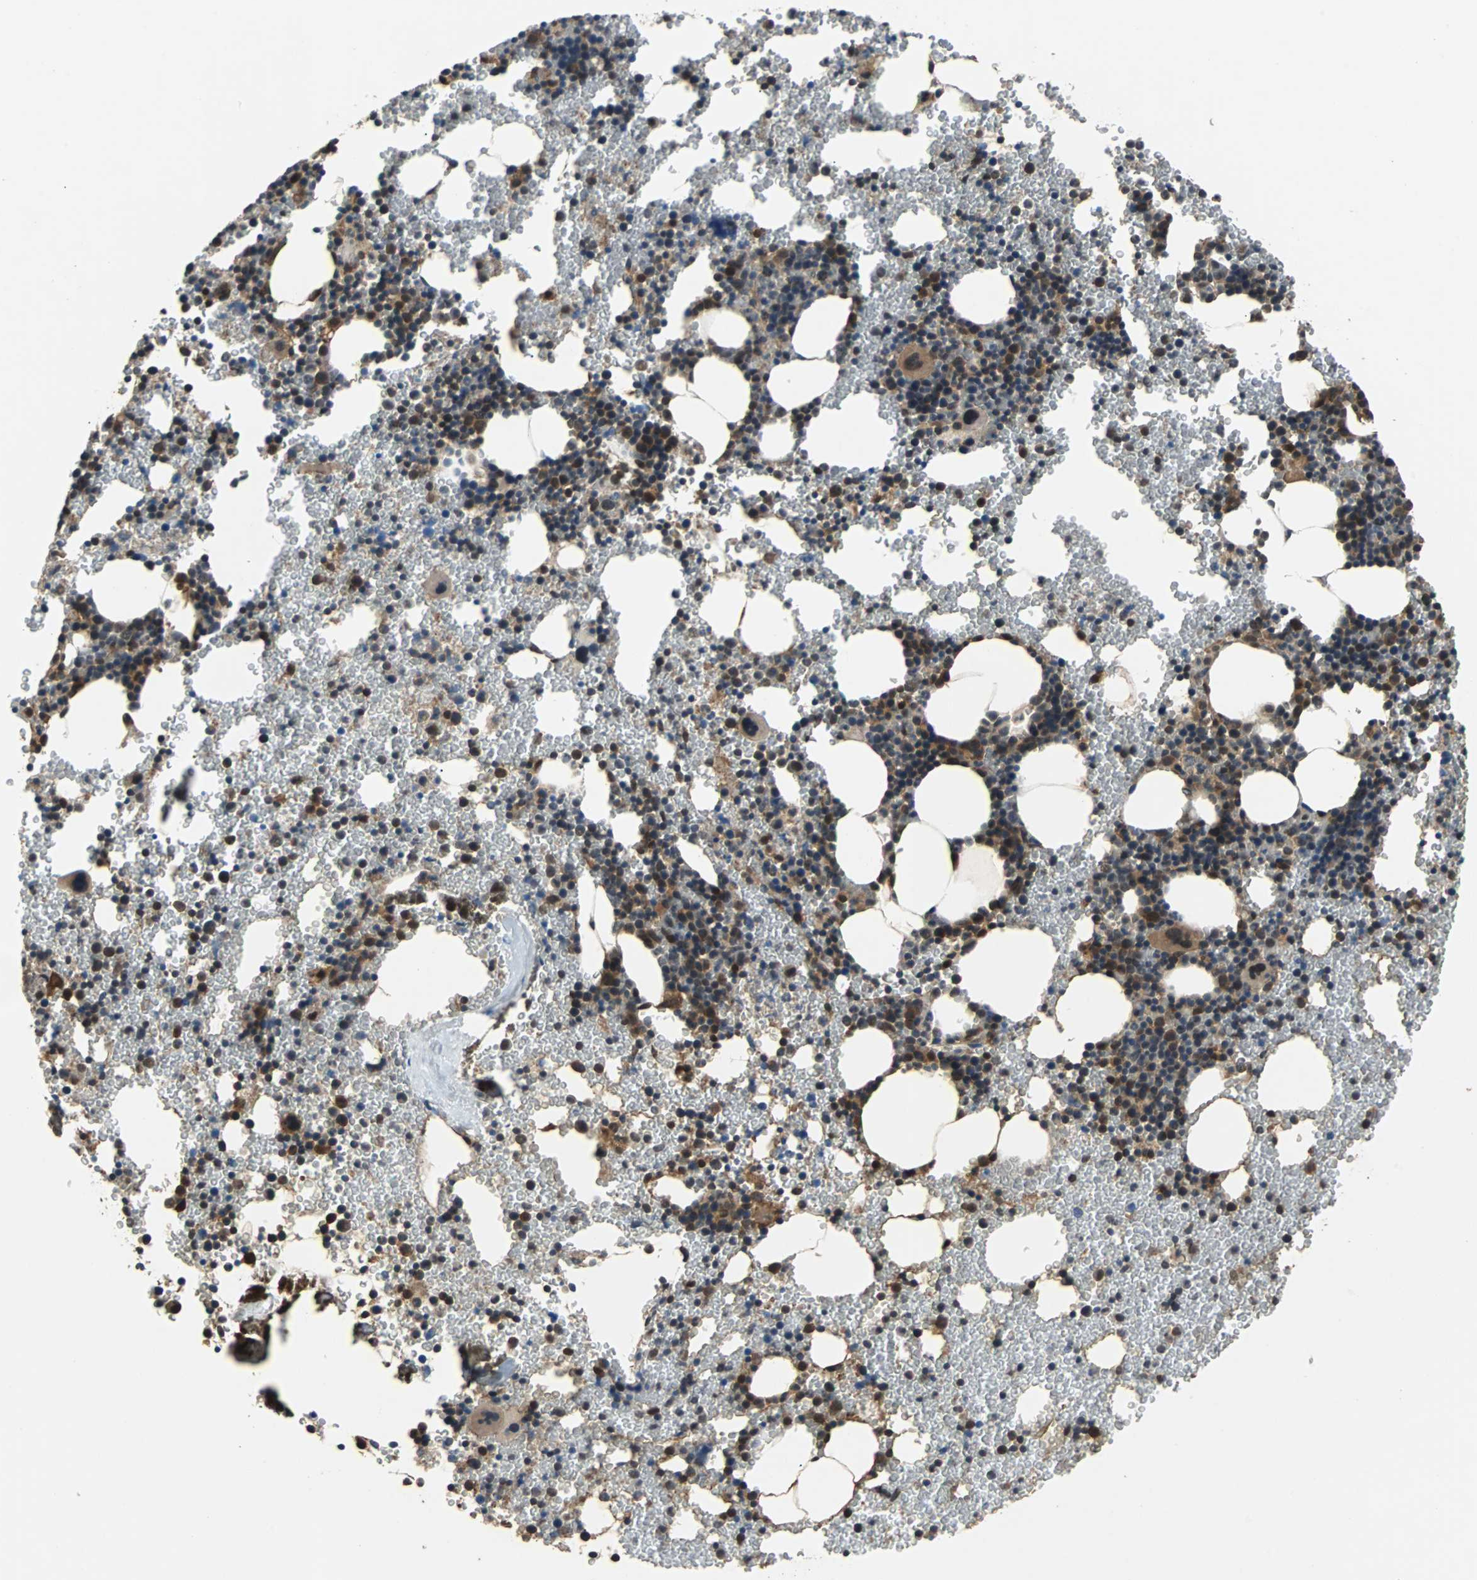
{"staining": {"intensity": "strong", "quantity": "25%-75%", "location": "nuclear"}, "tissue": "bone marrow", "cell_type": "Hematopoietic cells", "image_type": "normal", "snomed": [{"axis": "morphology", "description": "Normal tissue, NOS"}, {"axis": "morphology", "description": "Inflammation, NOS"}, {"axis": "topography", "description": "Bone marrow"}], "caption": "Hematopoietic cells exhibit high levels of strong nuclear positivity in approximately 25%-75% of cells in normal bone marrow.", "gene": "PRDX6", "patient": {"sex": "male", "age": 22}}